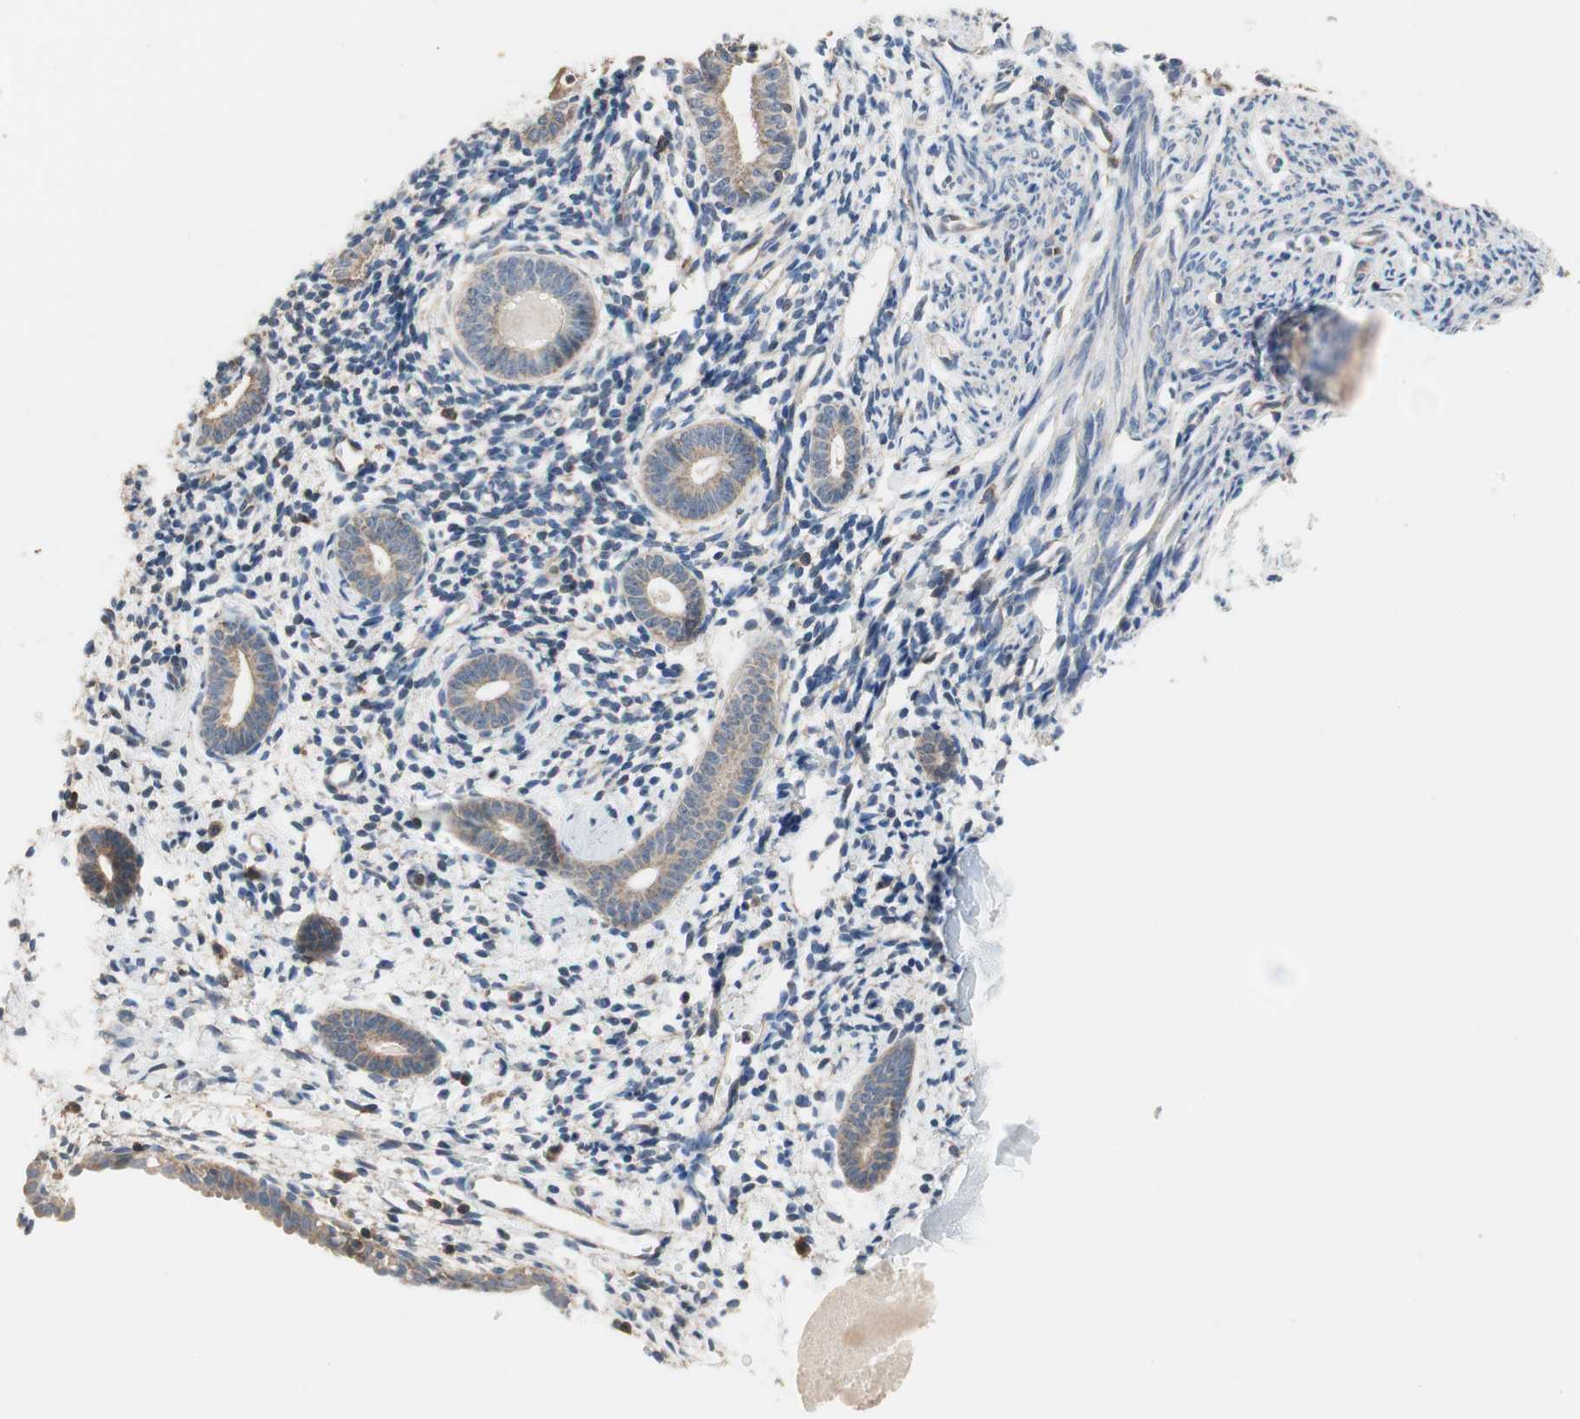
{"staining": {"intensity": "weak", "quantity": "25%-75%", "location": "cytoplasmic/membranous"}, "tissue": "endometrium", "cell_type": "Cells in endometrial stroma", "image_type": "normal", "snomed": [{"axis": "morphology", "description": "Normal tissue, NOS"}, {"axis": "topography", "description": "Endometrium"}], "caption": "Cells in endometrial stroma display weak cytoplasmic/membranous positivity in about 25%-75% of cells in normal endometrium.", "gene": "MAP4K2", "patient": {"sex": "female", "age": 71}}